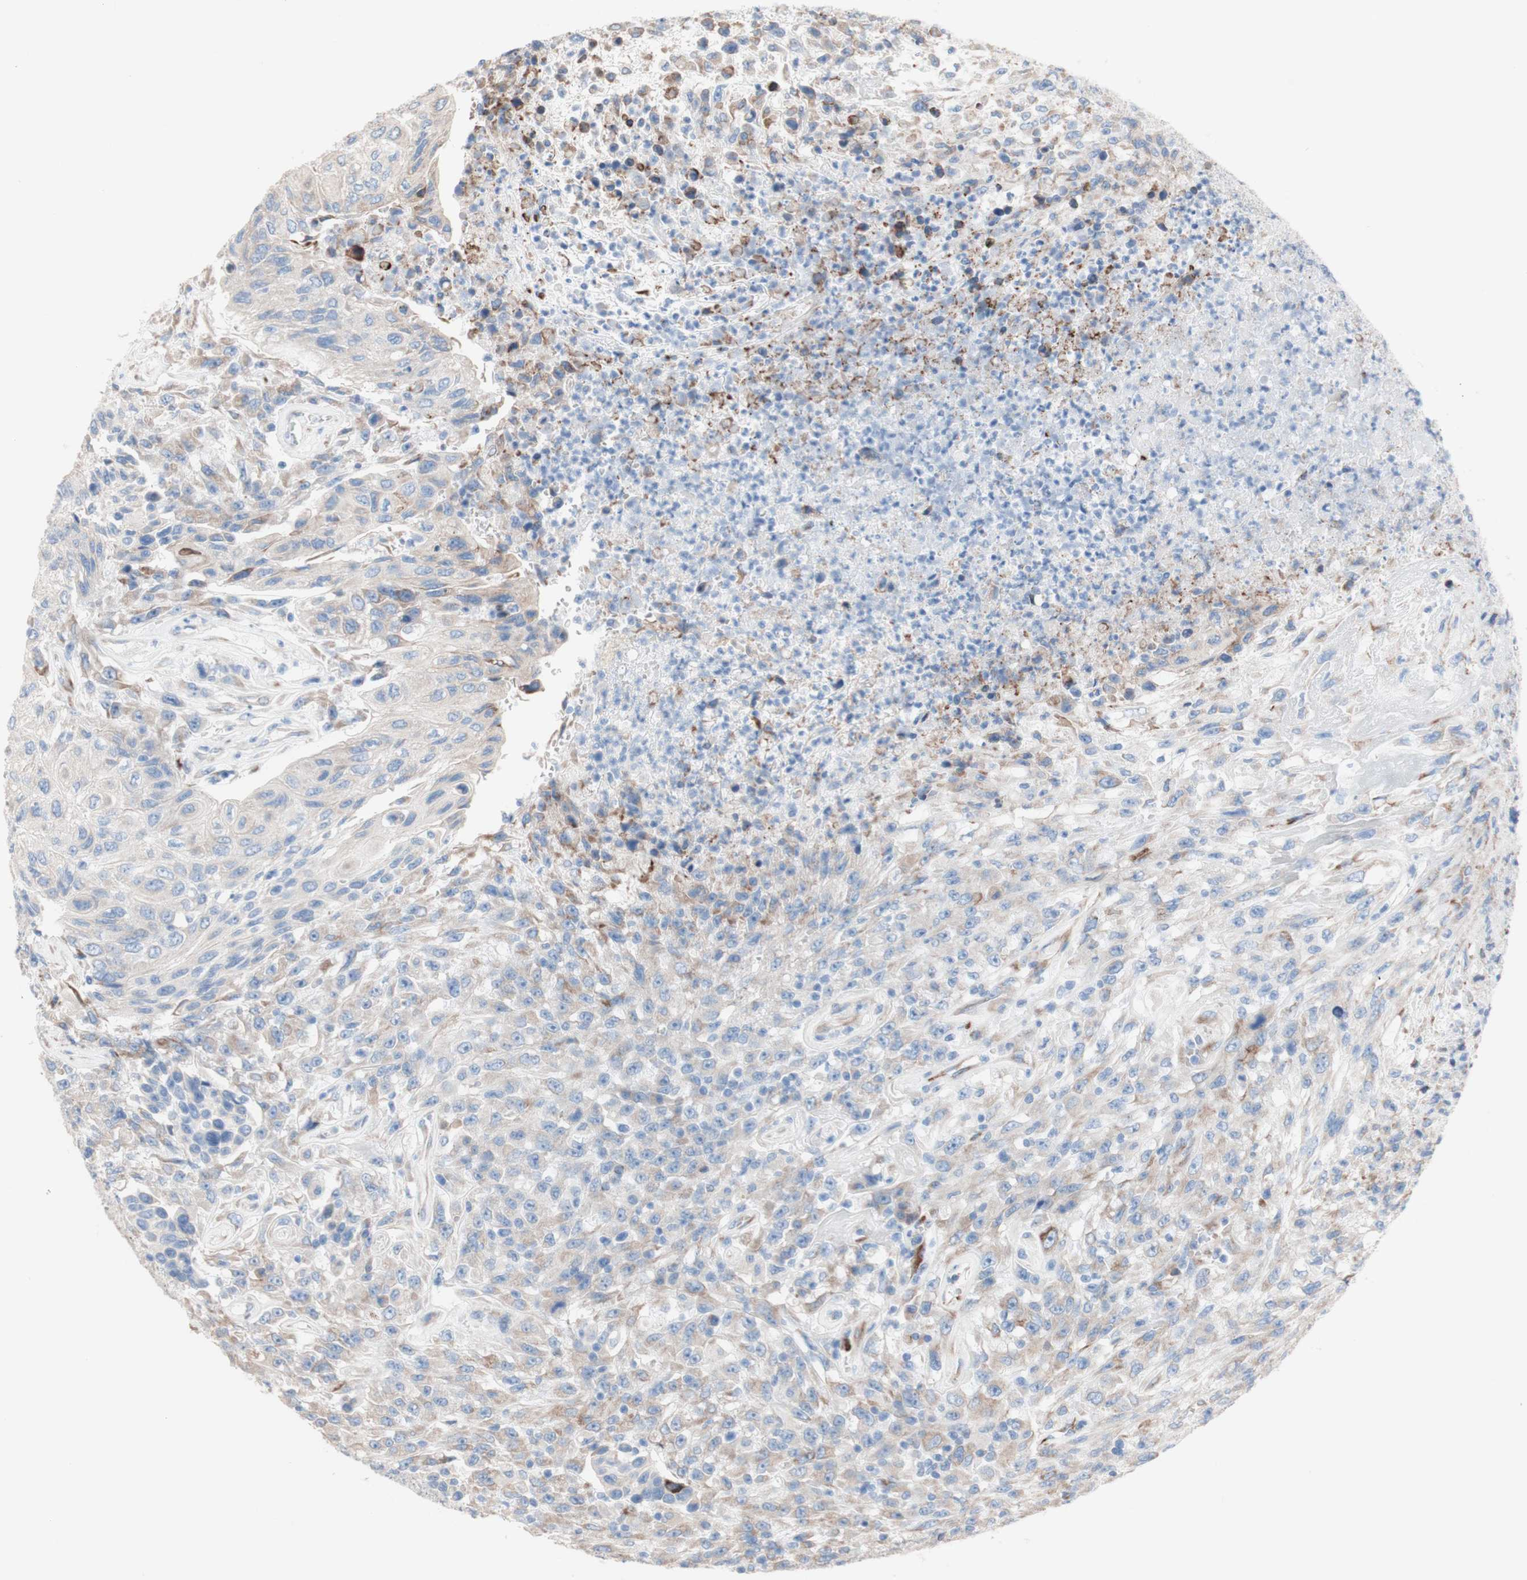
{"staining": {"intensity": "weak", "quantity": "<25%", "location": "cytoplasmic/membranous"}, "tissue": "urothelial cancer", "cell_type": "Tumor cells", "image_type": "cancer", "snomed": [{"axis": "morphology", "description": "Urothelial carcinoma, High grade"}, {"axis": "topography", "description": "Urinary bladder"}], "caption": "Tumor cells are negative for protein expression in human urothelial cancer.", "gene": "AGPAT5", "patient": {"sex": "male", "age": 66}}